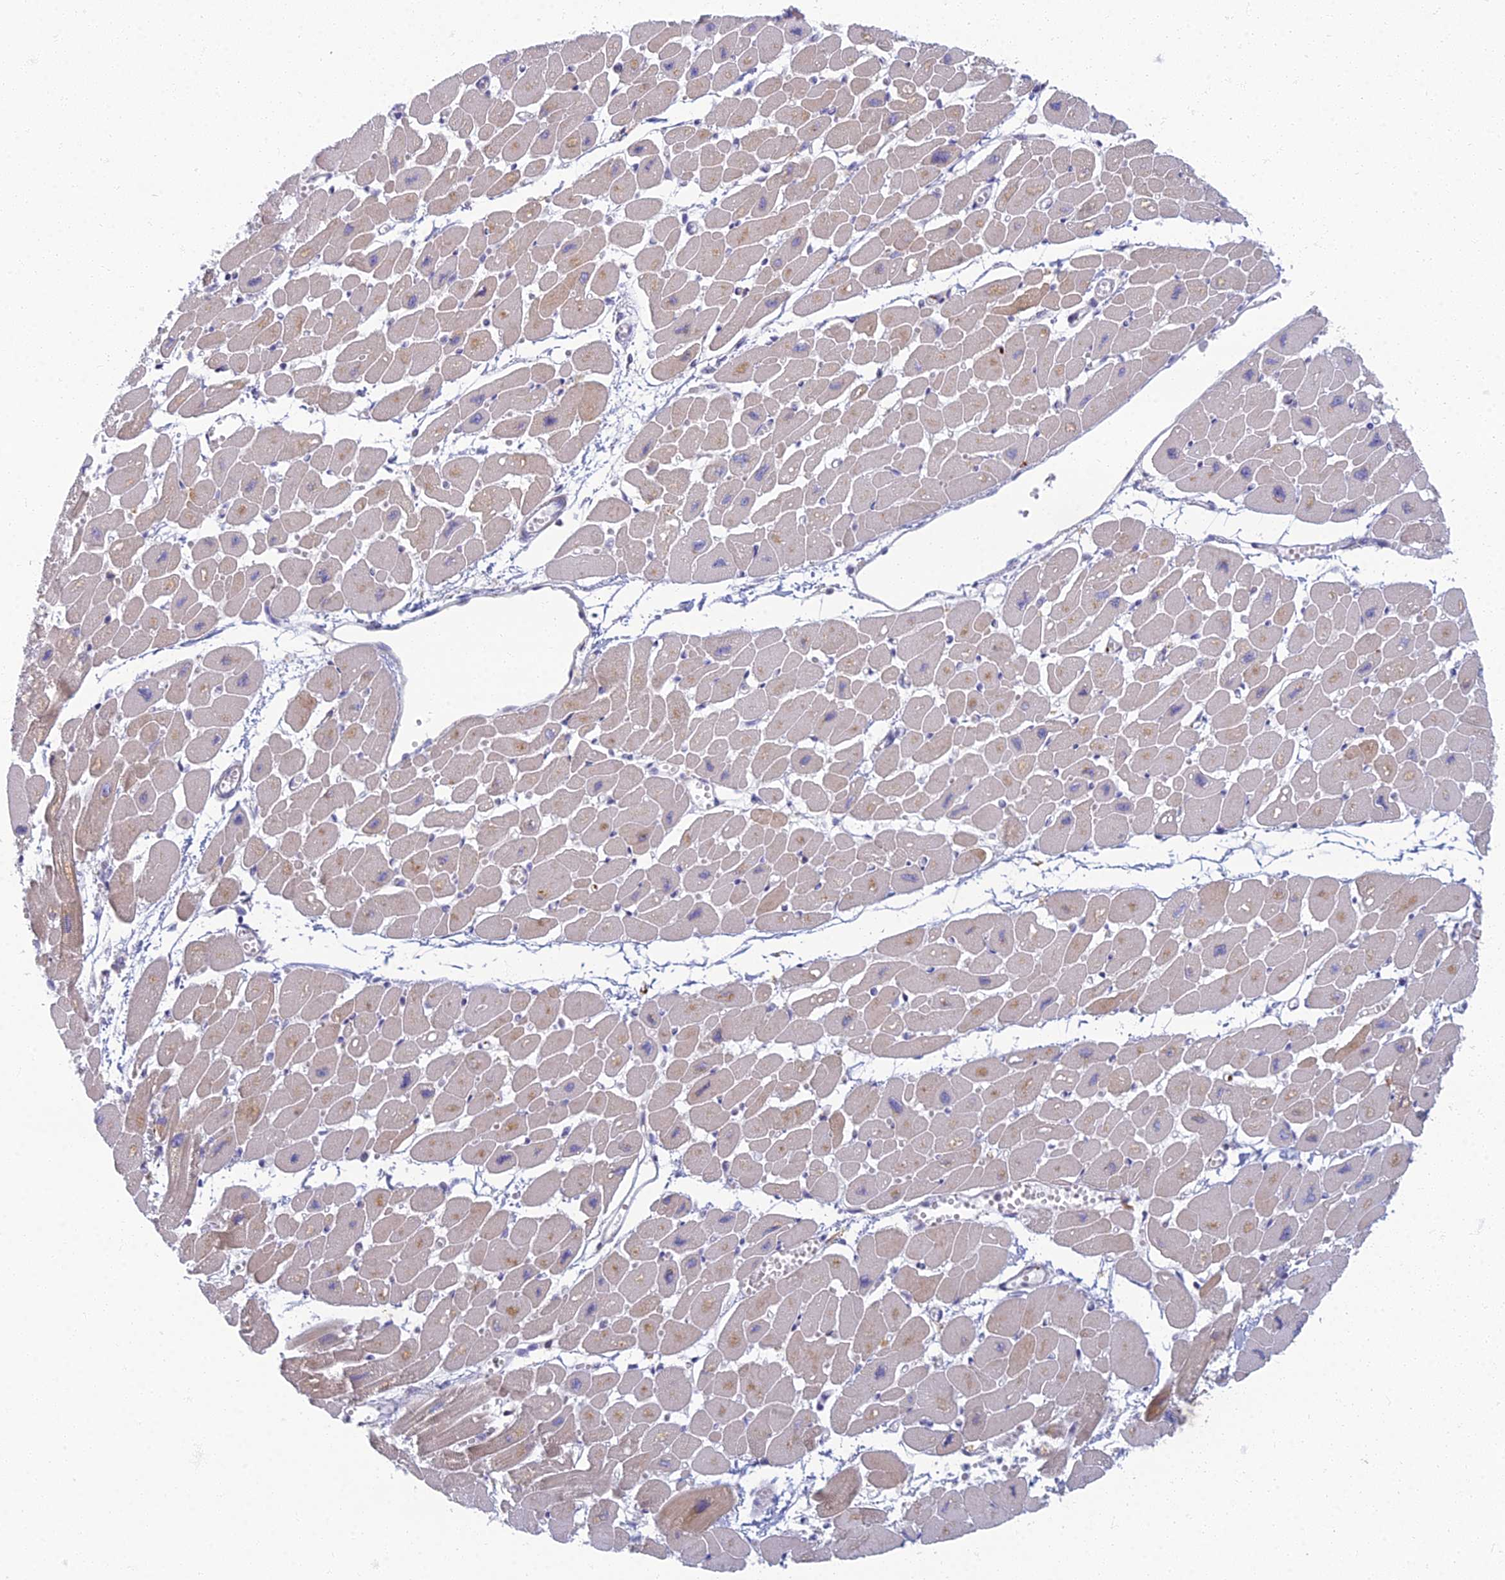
{"staining": {"intensity": "strong", "quantity": "<25%", "location": "cytoplasmic/membranous"}, "tissue": "heart muscle", "cell_type": "Cardiomyocytes", "image_type": "normal", "snomed": [{"axis": "morphology", "description": "Normal tissue, NOS"}, {"axis": "topography", "description": "Heart"}], "caption": "This is a micrograph of immunohistochemistry (IHC) staining of benign heart muscle, which shows strong expression in the cytoplasmic/membranous of cardiomyocytes.", "gene": "CHMP4B", "patient": {"sex": "female", "age": 54}}